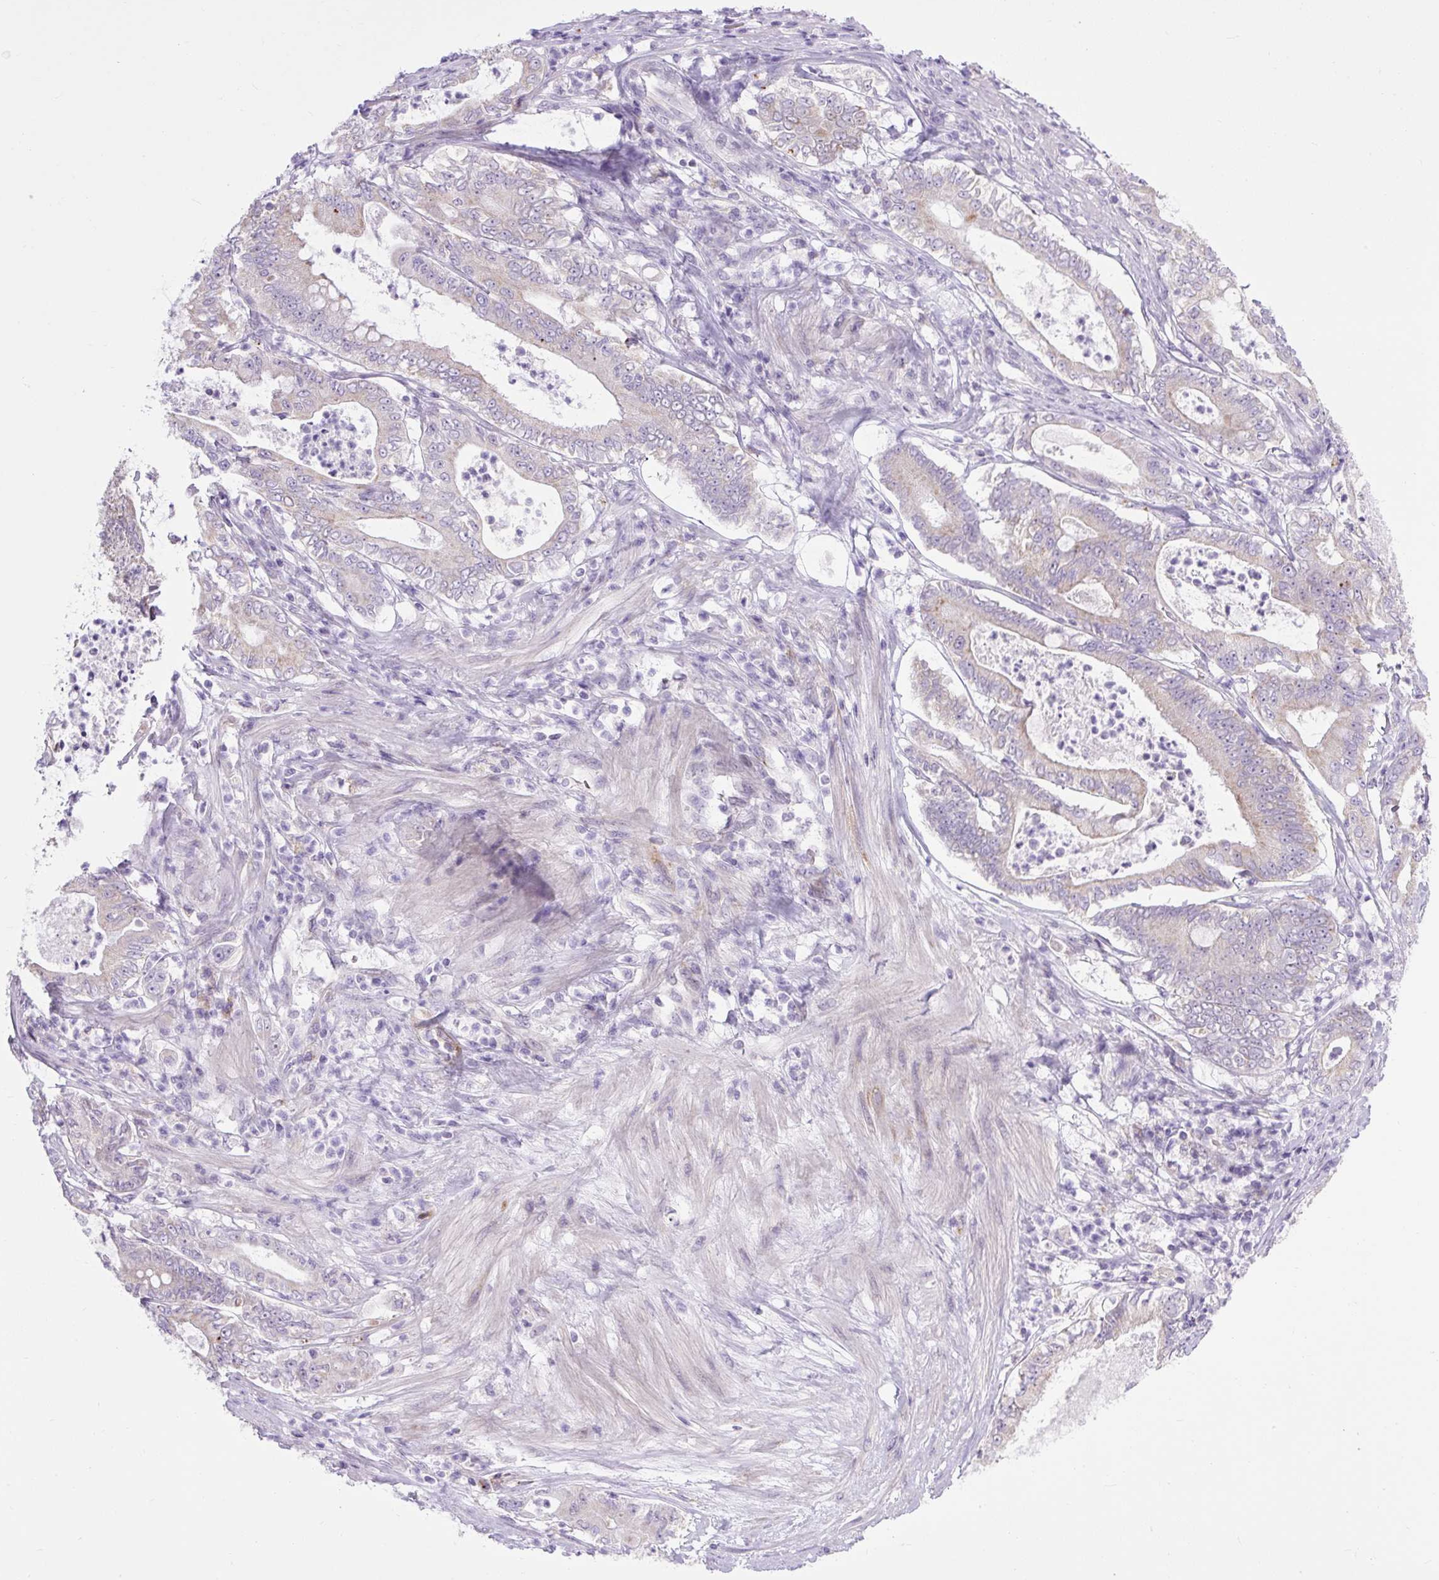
{"staining": {"intensity": "weak", "quantity": "<25%", "location": "cytoplasmic/membranous"}, "tissue": "pancreatic cancer", "cell_type": "Tumor cells", "image_type": "cancer", "snomed": [{"axis": "morphology", "description": "Adenocarcinoma, NOS"}, {"axis": "topography", "description": "Pancreas"}], "caption": "DAB immunohistochemical staining of human adenocarcinoma (pancreatic) exhibits no significant positivity in tumor cells.", "gene": "RNASE10", "patient": {"sex": "male", "age": 71}}